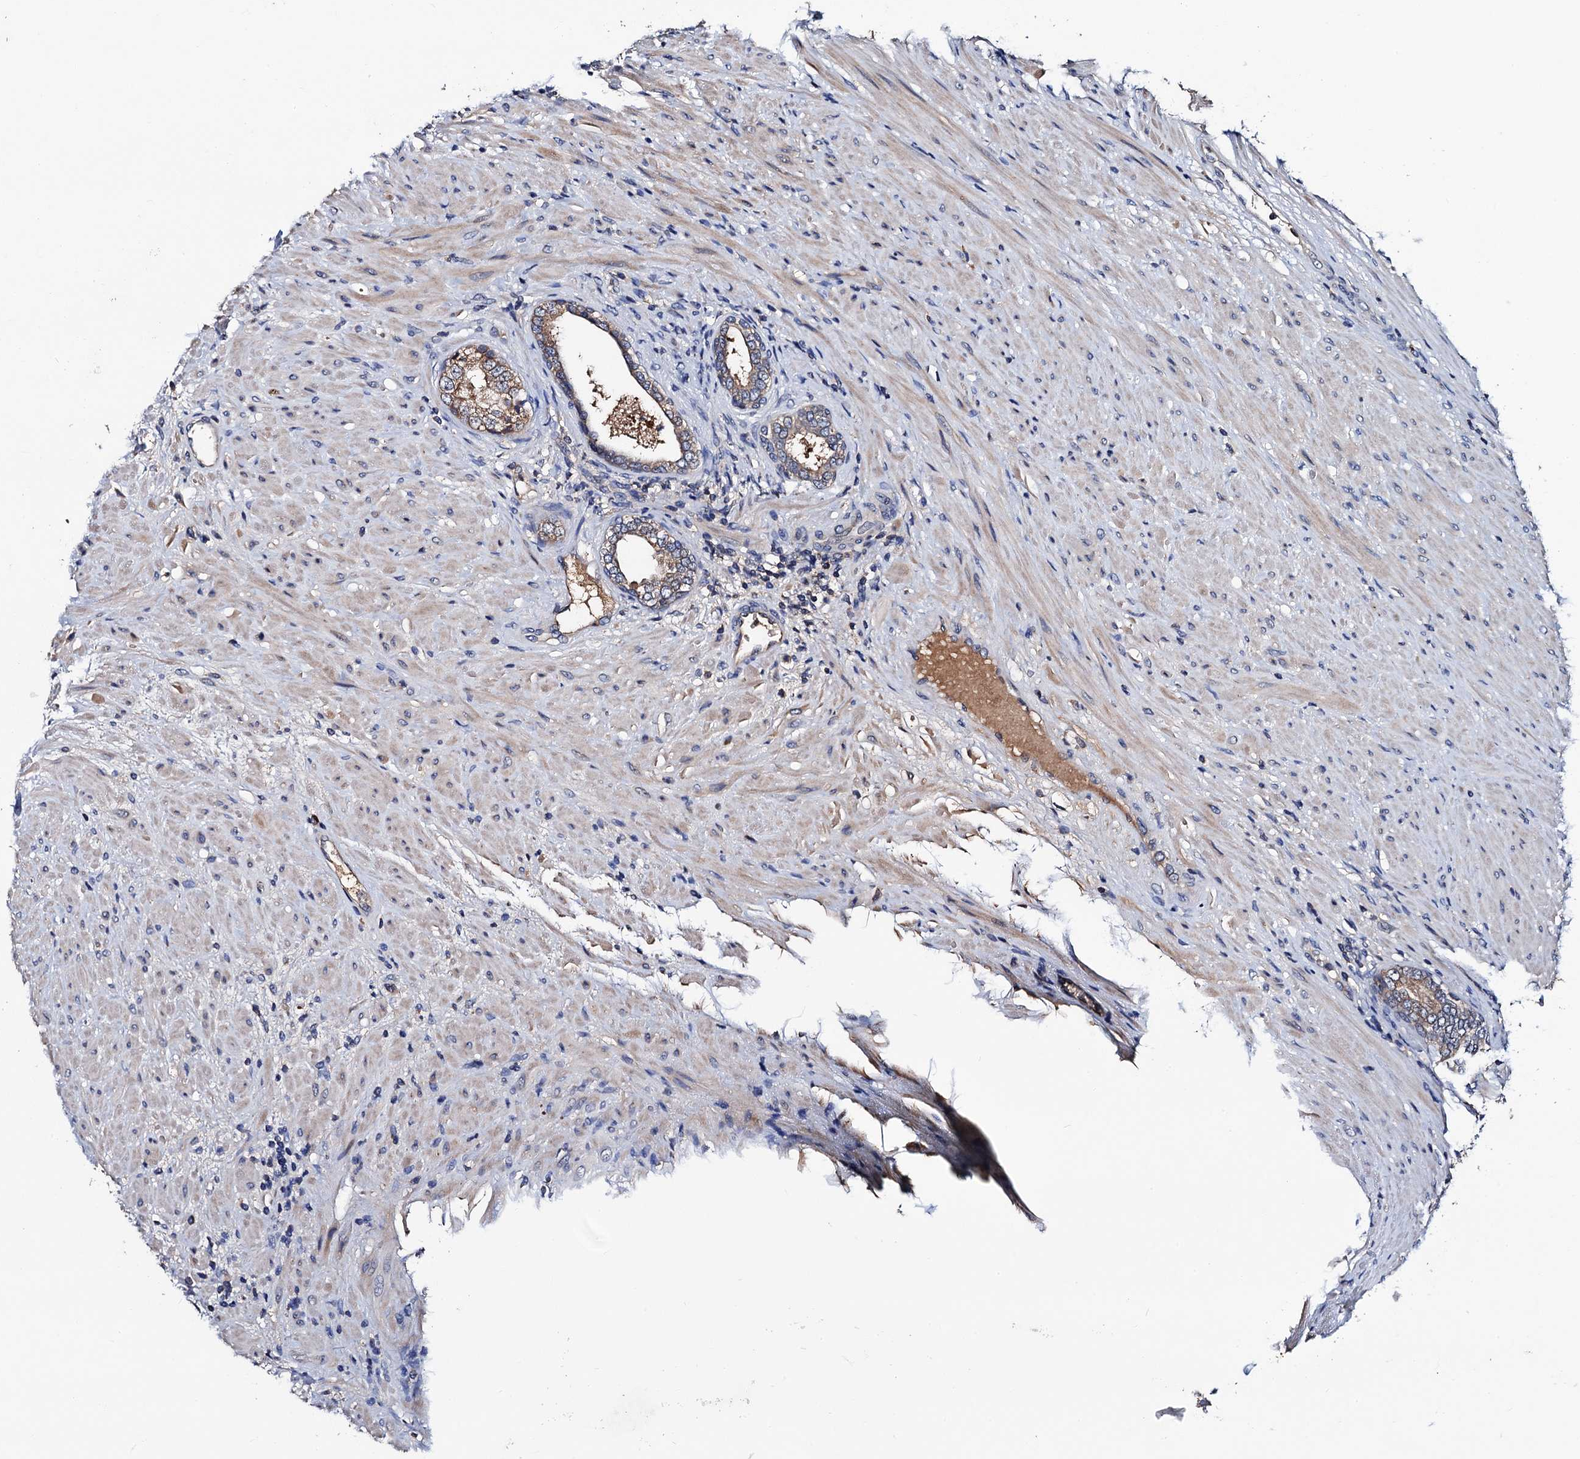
{"staining": {"intensity": "moderate", "quantity": ">75%", "location": "cytoplasmic/membranous"}, "tissue": "prostate", "cell_type": "Glandular cells", "image_type": "normal", "snomed": [{"axis": "morphology", "description": "Normal tissue, NOS"}, {"axis": "topography", "description": "Prostate"}], "caption": "The photomicrograph reveals a brown stain indicating the presence of a protein in the cytoplasmic/membranous of glandular cells in prostate. The protein is shown in brown color, while the nuclei are stained blue.", "gene": "RGS11", "patient": {"sex": "male", "age": 76}}